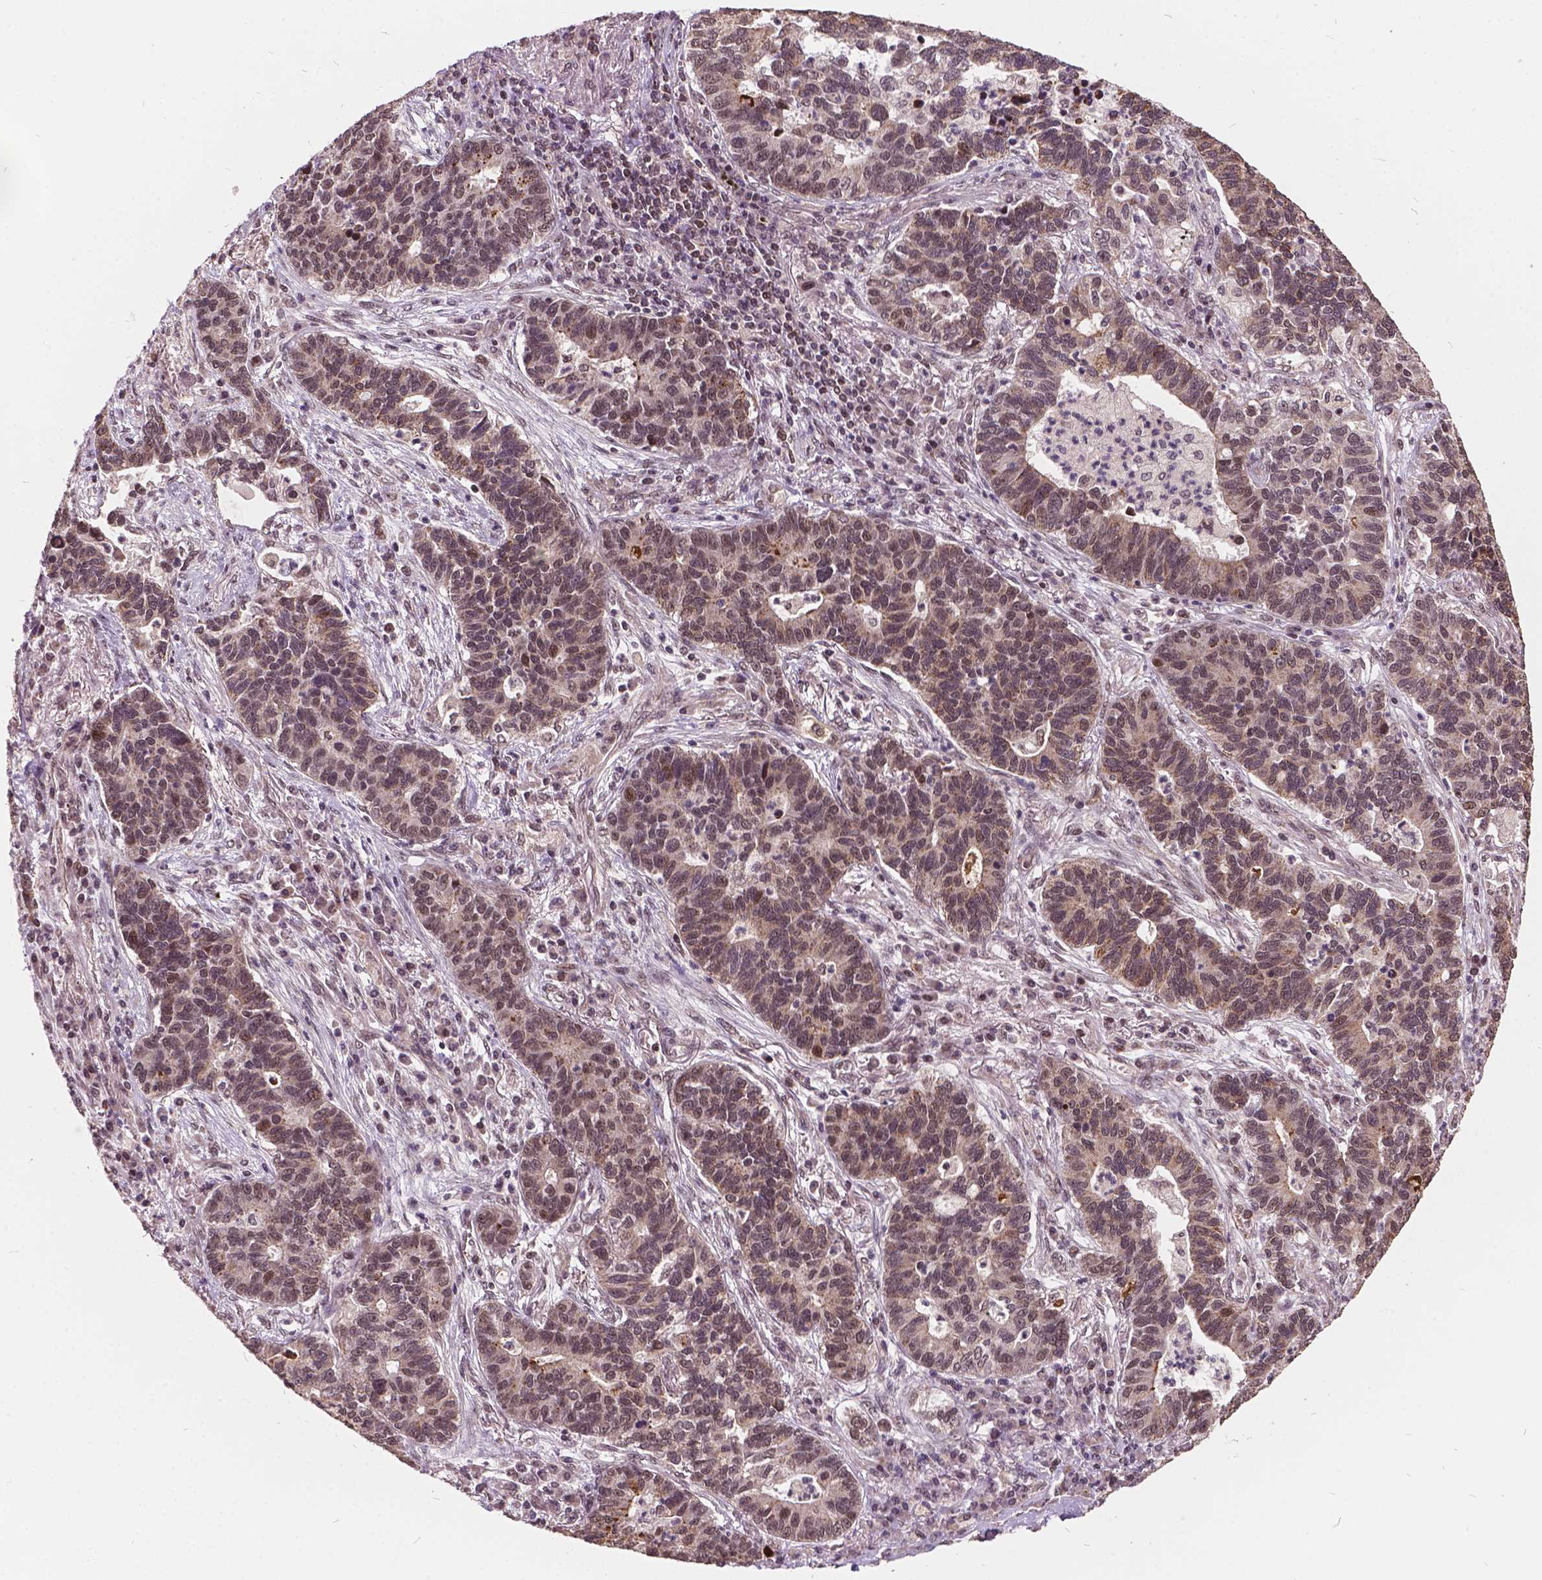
{"staining": {"intensity": "weak", "quantity": ">75%", "location": "cytoplasmic/membranous,nuclear"}, "tissue": "lung cancer", "cell_type": "Tumor cells", "image_type": "cancer", "snomed": [{"axis": "morphology", "description": "Adenocarcinoma, NOS"}, {"axis": "topography", "description": "Lung"}], "caption": "Adenocarcinoma (lung) stained for a protein shows weak cytoplasmic/membranous and nuclear positivity in tumor cells.", "gene": "GPS2", "patient": {"sex": "female", "age": 57}}